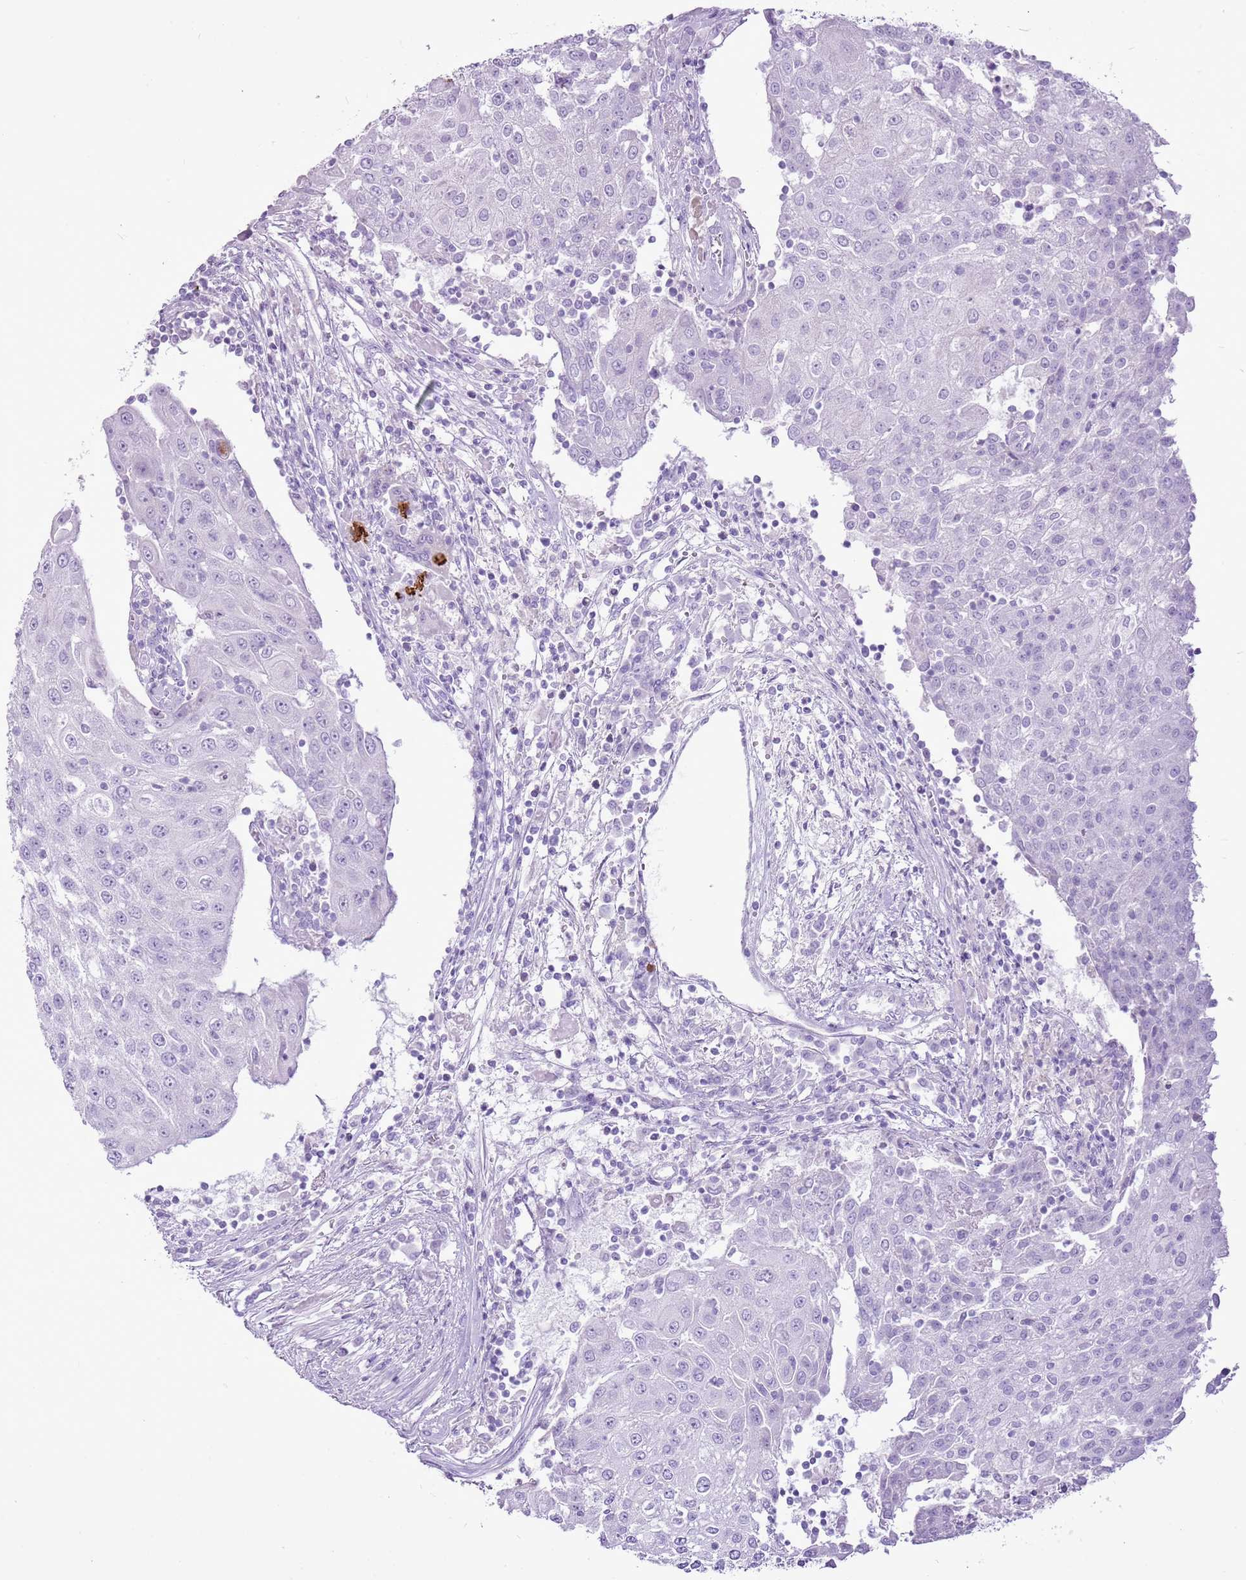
{"staining": {"intensity": "negative", "quantity": "none", "location": "none"}, "tissue": "urothelial cancer", "cell_type": "Tumor cells", "image_type": "cancer", "snomed": [{"axis": "morphology", "description": "Urothelial carcinoma, High grade"}, {"axis": "topography", "description": "Urinary bladder"}], "caption": "The IHC micrograph has no significant positivity in tumor cells of urothelial carcinoma (high-grade) tissue. The staining was performed using DAB to visualize the protein expression in brown, while the nuclei were stained in blue with hematoxylin (Magnification: 20x).", "gene": "CNFN", "patient": {"sex": "female", "age": 85}}